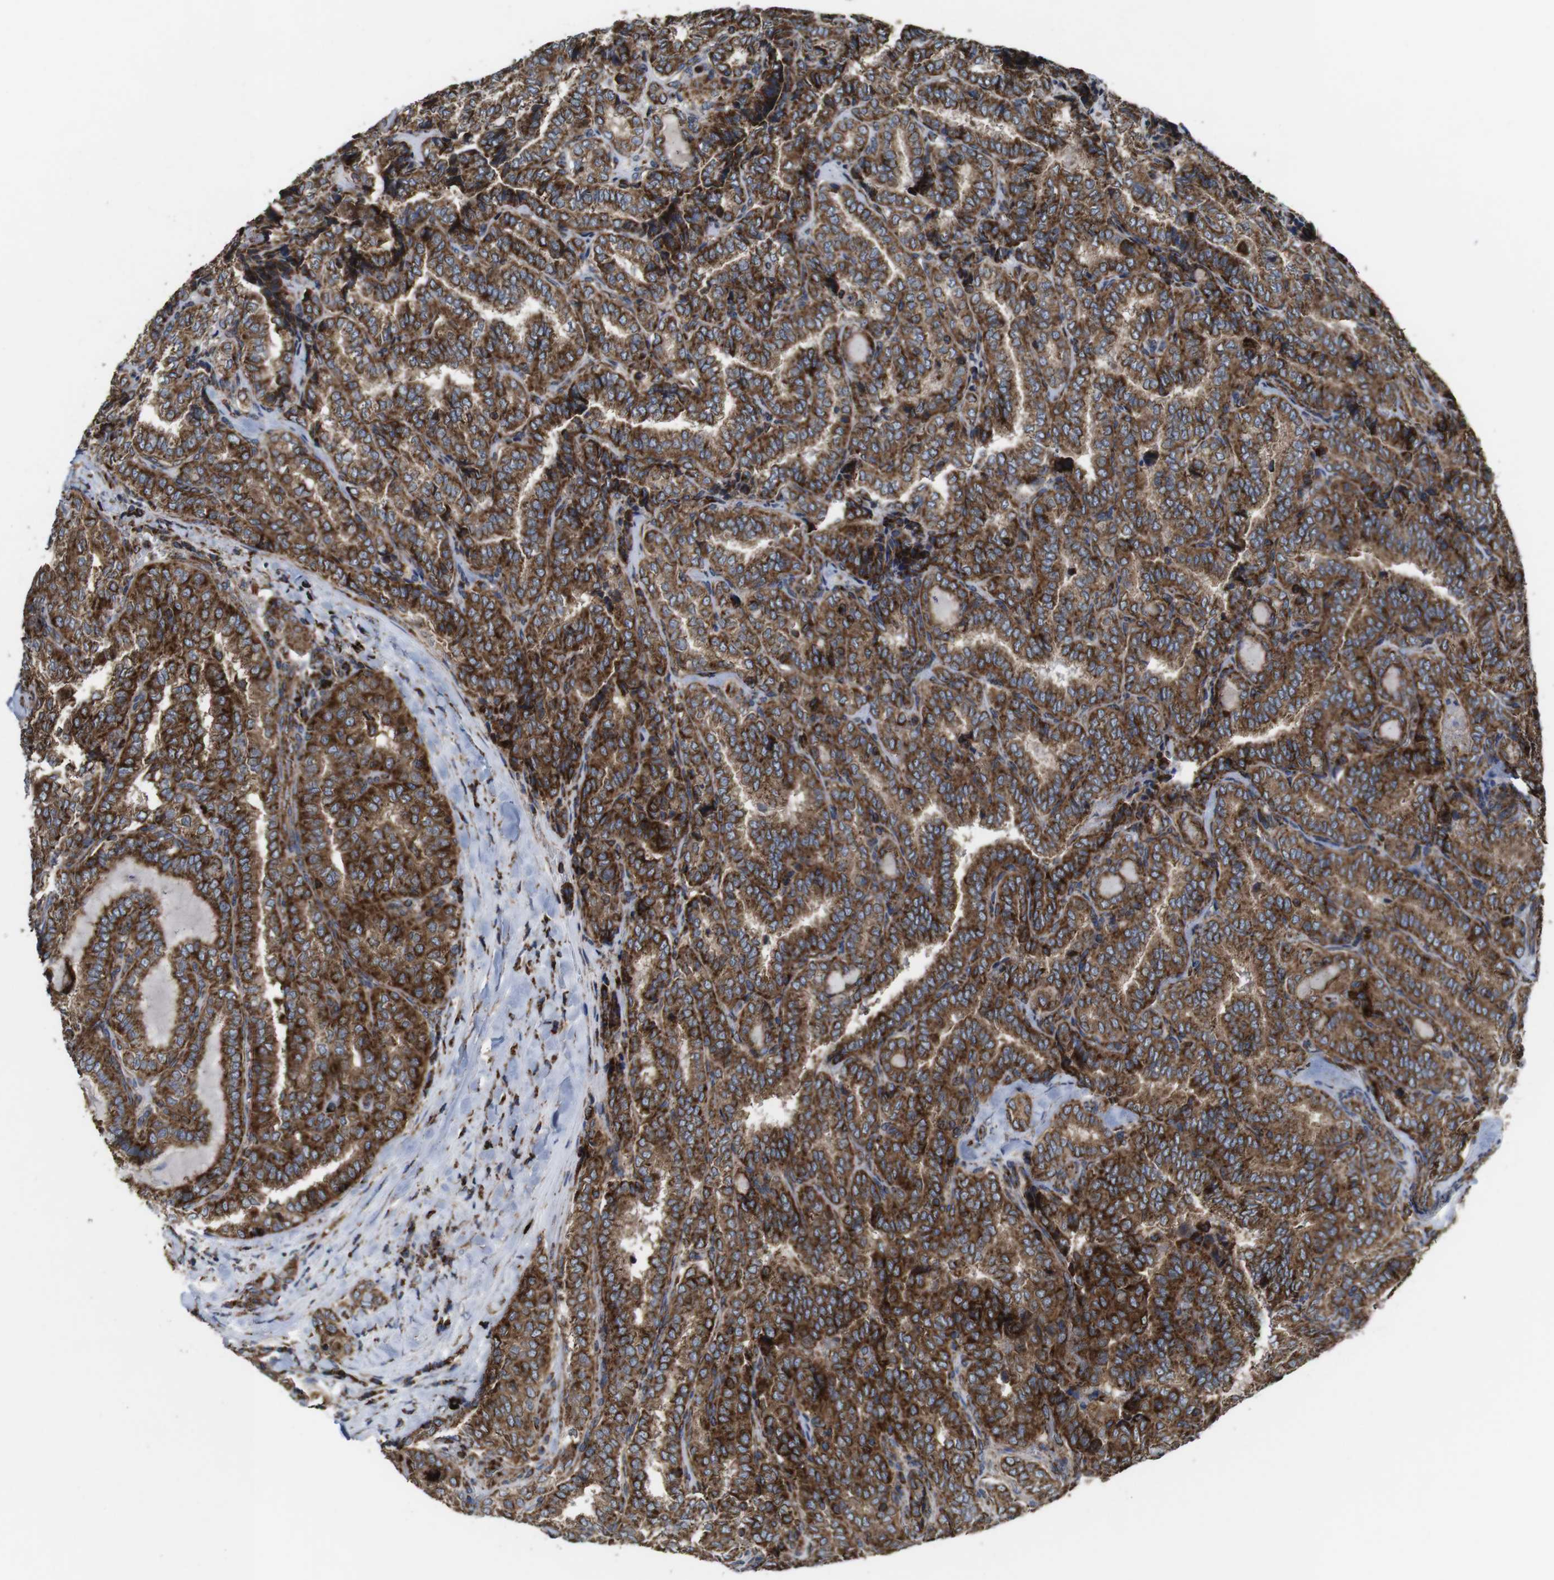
{"staining": {"intensity": "moderate", "quantity": ">75%", "location": "cytoplasmic/membranous"}, "tissue": "thyroid cancer", "cell_type": "Tumor cells", "image_type": "cancer", "snomed": [{"axis": "morphology", "description": "Normal tissue, NOS"}, {"axis": "morphology", "description": "Papillary adenocarcinoma, NOS"}, {"axis": "topography", "description": "Thyroid gland"}], "caption": "An immunohistochemistry (IHC) photomicrograph of neoplastic tissue is shown. Protein staining in brown shows moderate cytoplasmic/membranous positivity in thyroid cancer within tumor cells.", "gene": "HK1", "patient": {"sex": "female", "age": 30}}